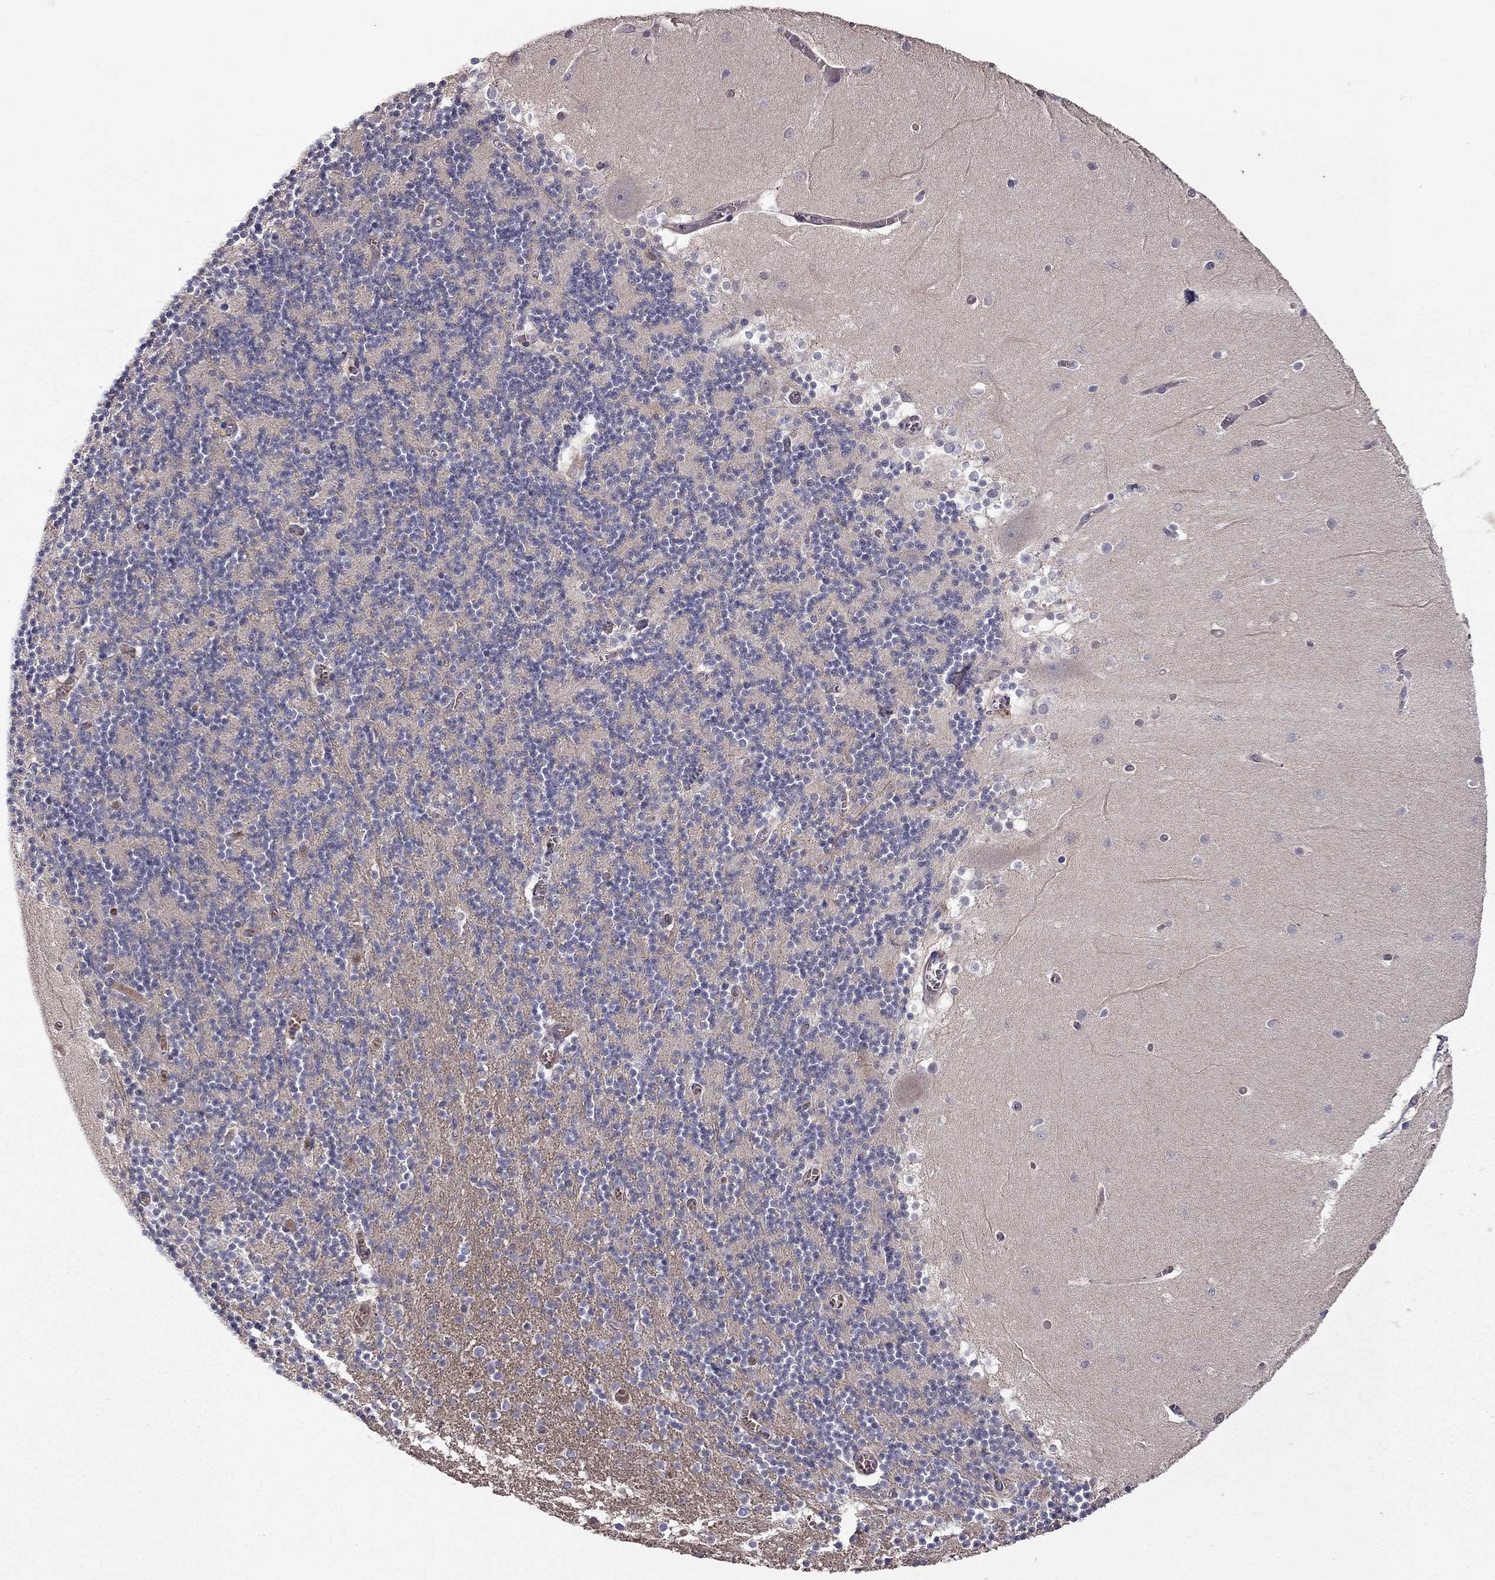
{"staining": {"intensity": "negative", "quantity": "none", "location": "none"}, "tissue": "cerebellum", "cell_type": "Cells in granular layer", "image_type": "normal", "snomed": [{"axis": "morphology", "description": "Normal tissue, NOS"}, {"axis": "topography", "description": "Cerebellum"}], "caption": "Immunohistochemistry image of unremarkable cerebellum: human cerebellum stained with DAB reveals no significant protein expression in cells in granular layer.", "gene": "EIF4E3", "patient": {"sex": "female", "age": 28}}